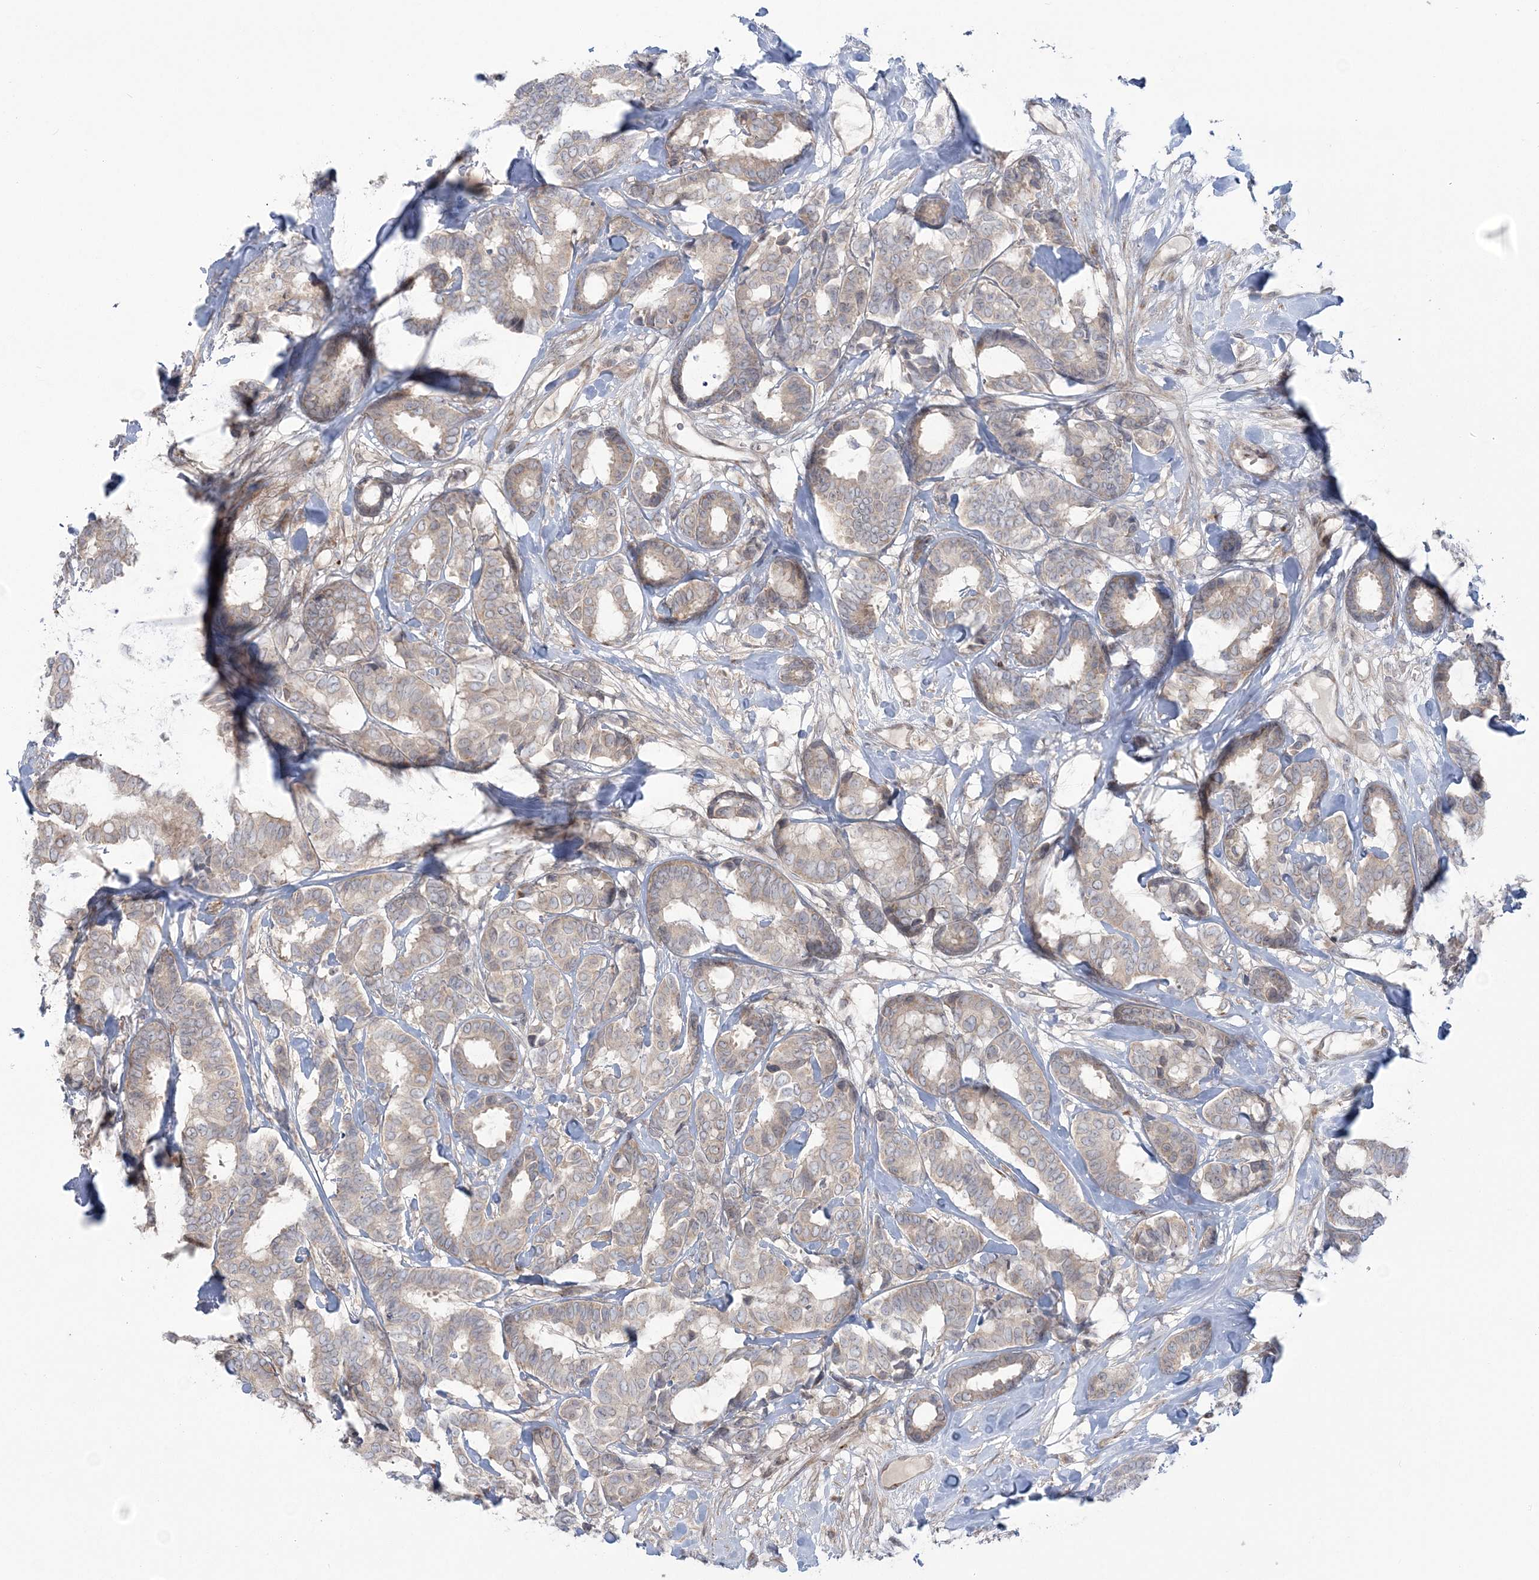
{"staining": {"intensity": "weak", "quantity": "<25%", "location": "cytoplasmic/membranous"}, "tissue": "breast cancer", "cell_type": "Tumor cells", "image_type": "cancer", "snomed": [{"axis": "morphology", "description": "Duct carcinoma"}, {"axis": "topography", "description": "Breast"}], "caption": "Breast invasive ductal carcinoma was stained to show a protein in brown. There is no significant positivity in tumor cells.", "gene": "NUDT9", "patient": {"sex": "female", "age": 87}}